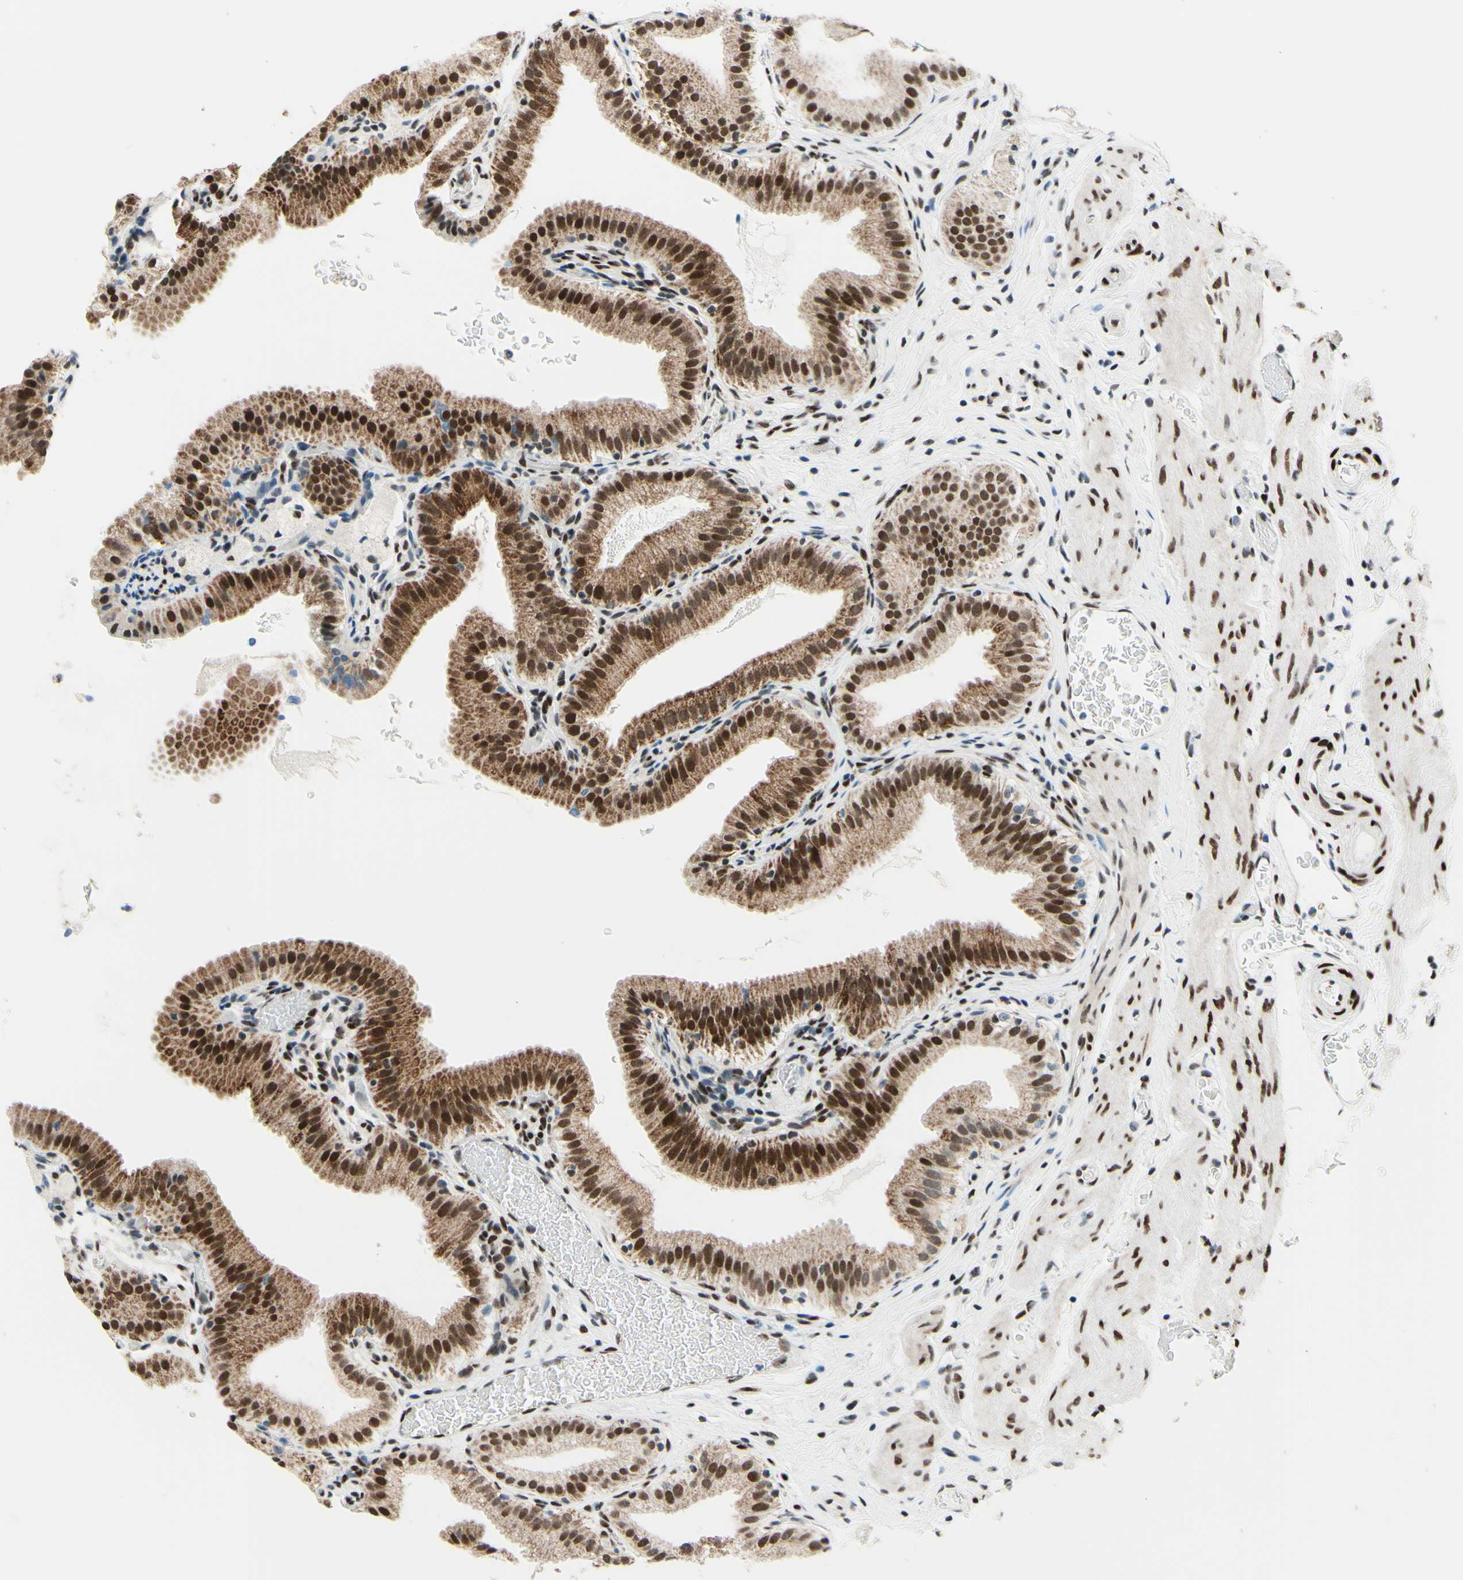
{"staining": {"intensity": "moderate", "quantity": ">75%", "location": "cytoplasmic/membranous,nuclear"}, "tissue": "gallbladder", "cell_type": "Glandular cells", "image_type": "normal", "snomed": [{"axis": "morphology", "description": "Normal tissue, NOS"}, {"axis": "topography", "description": "Gallbladder"}], "caption": "IHC (DAB) staining of normal gallbladder reveals moderate cytoplasmic/membranous,nuclear protein positivity in approximately >75% of glandular cells.", "gene": "CBX7", "patient": {"sex": "male", "age": 54}}